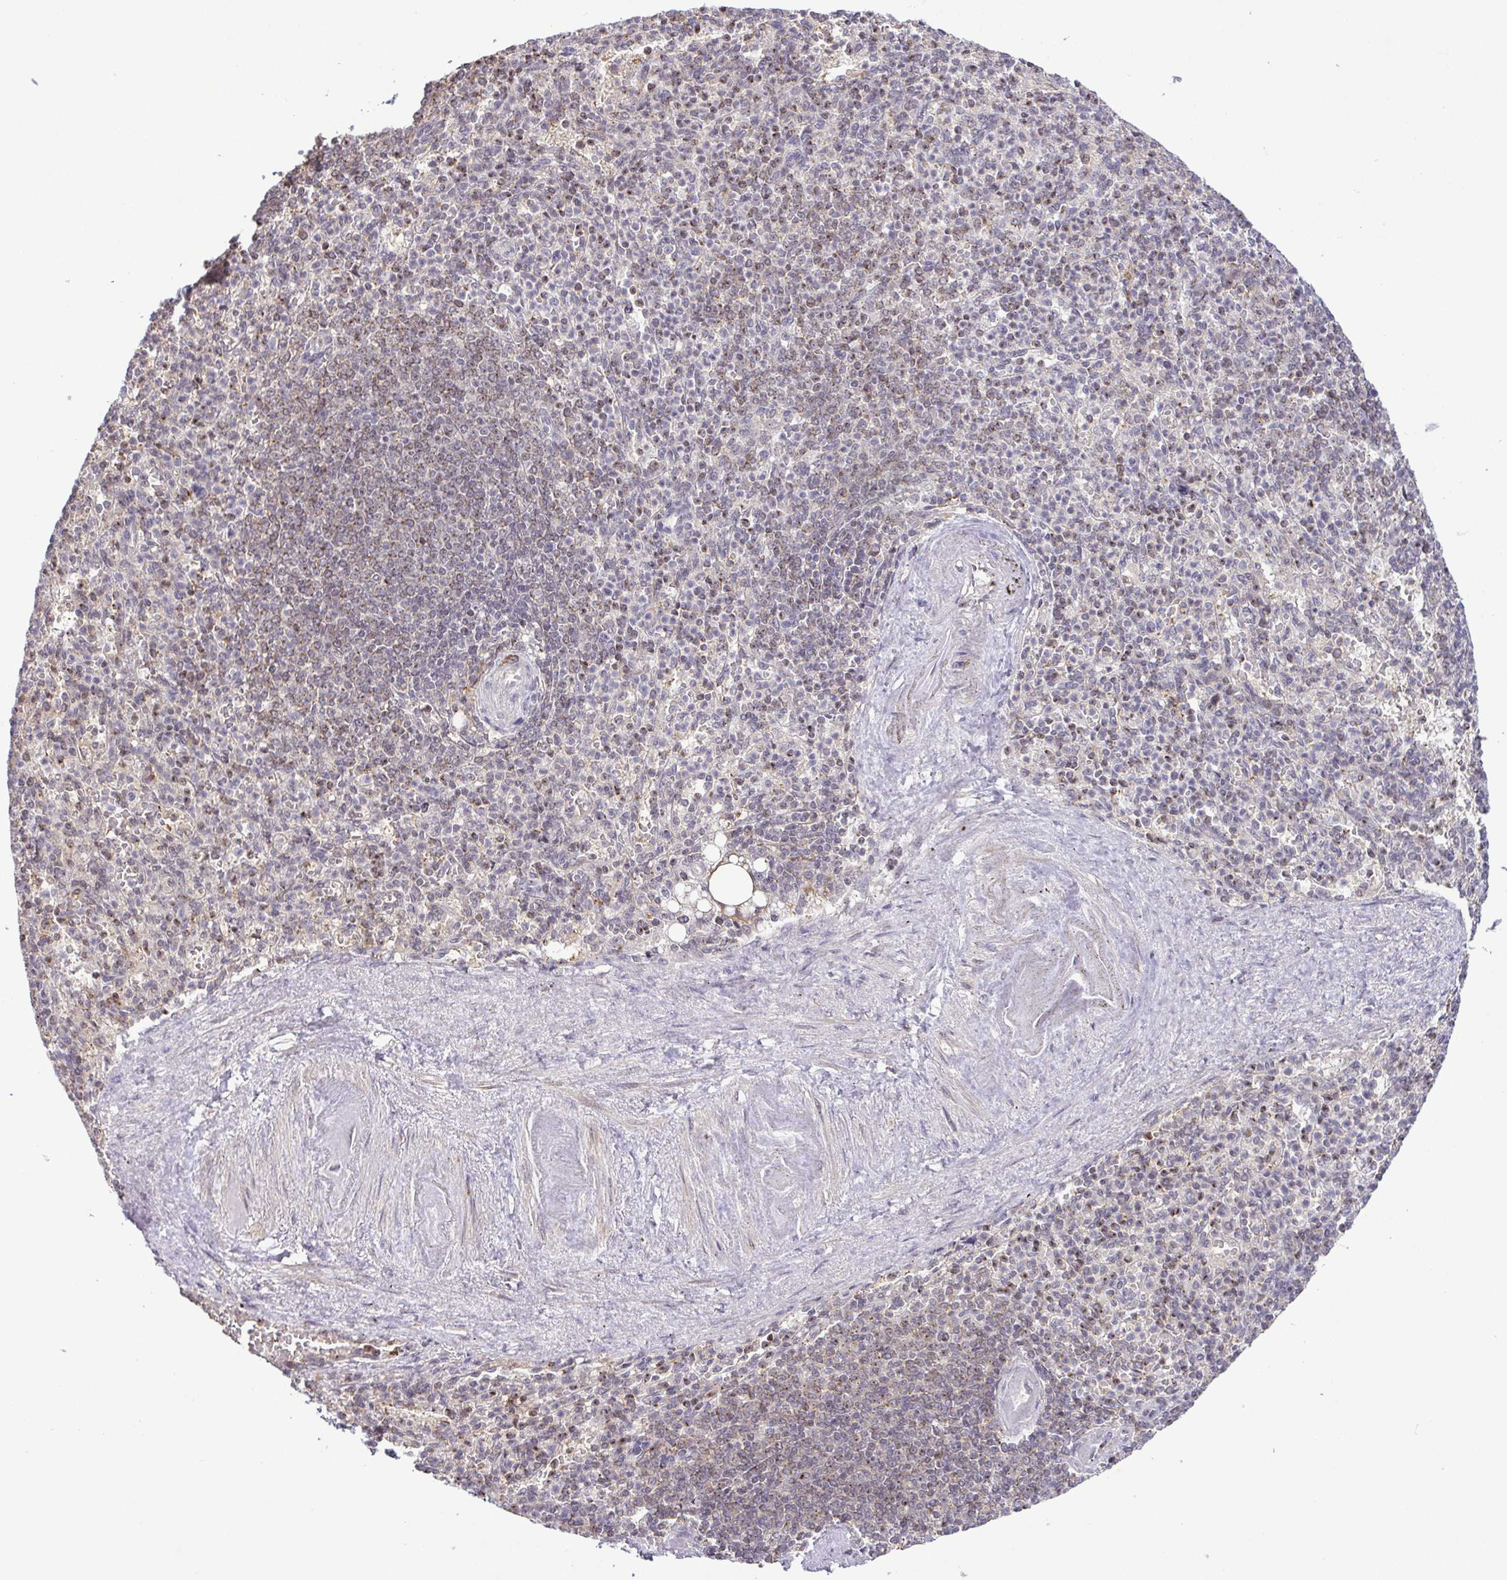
{"staining": {"intensity": "weak", "quantity": "<25%", "location": "cytoplasmic/membranous"}, "tissue": "spleen", "cell_type": "Cells in red pulp", "image_type": "normal", "snomed": [{"axis": "morphology", "description": "Normal tissue, NOS"}, {"axis": "topography", "description": "Spleen"}], "caption": "Immunohistochemistry (IHC) histopathology image of benign spleen: human spleen stained with DAB (3,3'-diaminobenzidine) exhibits no significant protein staining in cells in red pulp. The staining is performed using DAB brown chromogen with nuclei counter-stained in using hematoxylin.", "gene": "RSL24D1", "patient": {"sex": "female", "age": 74}}